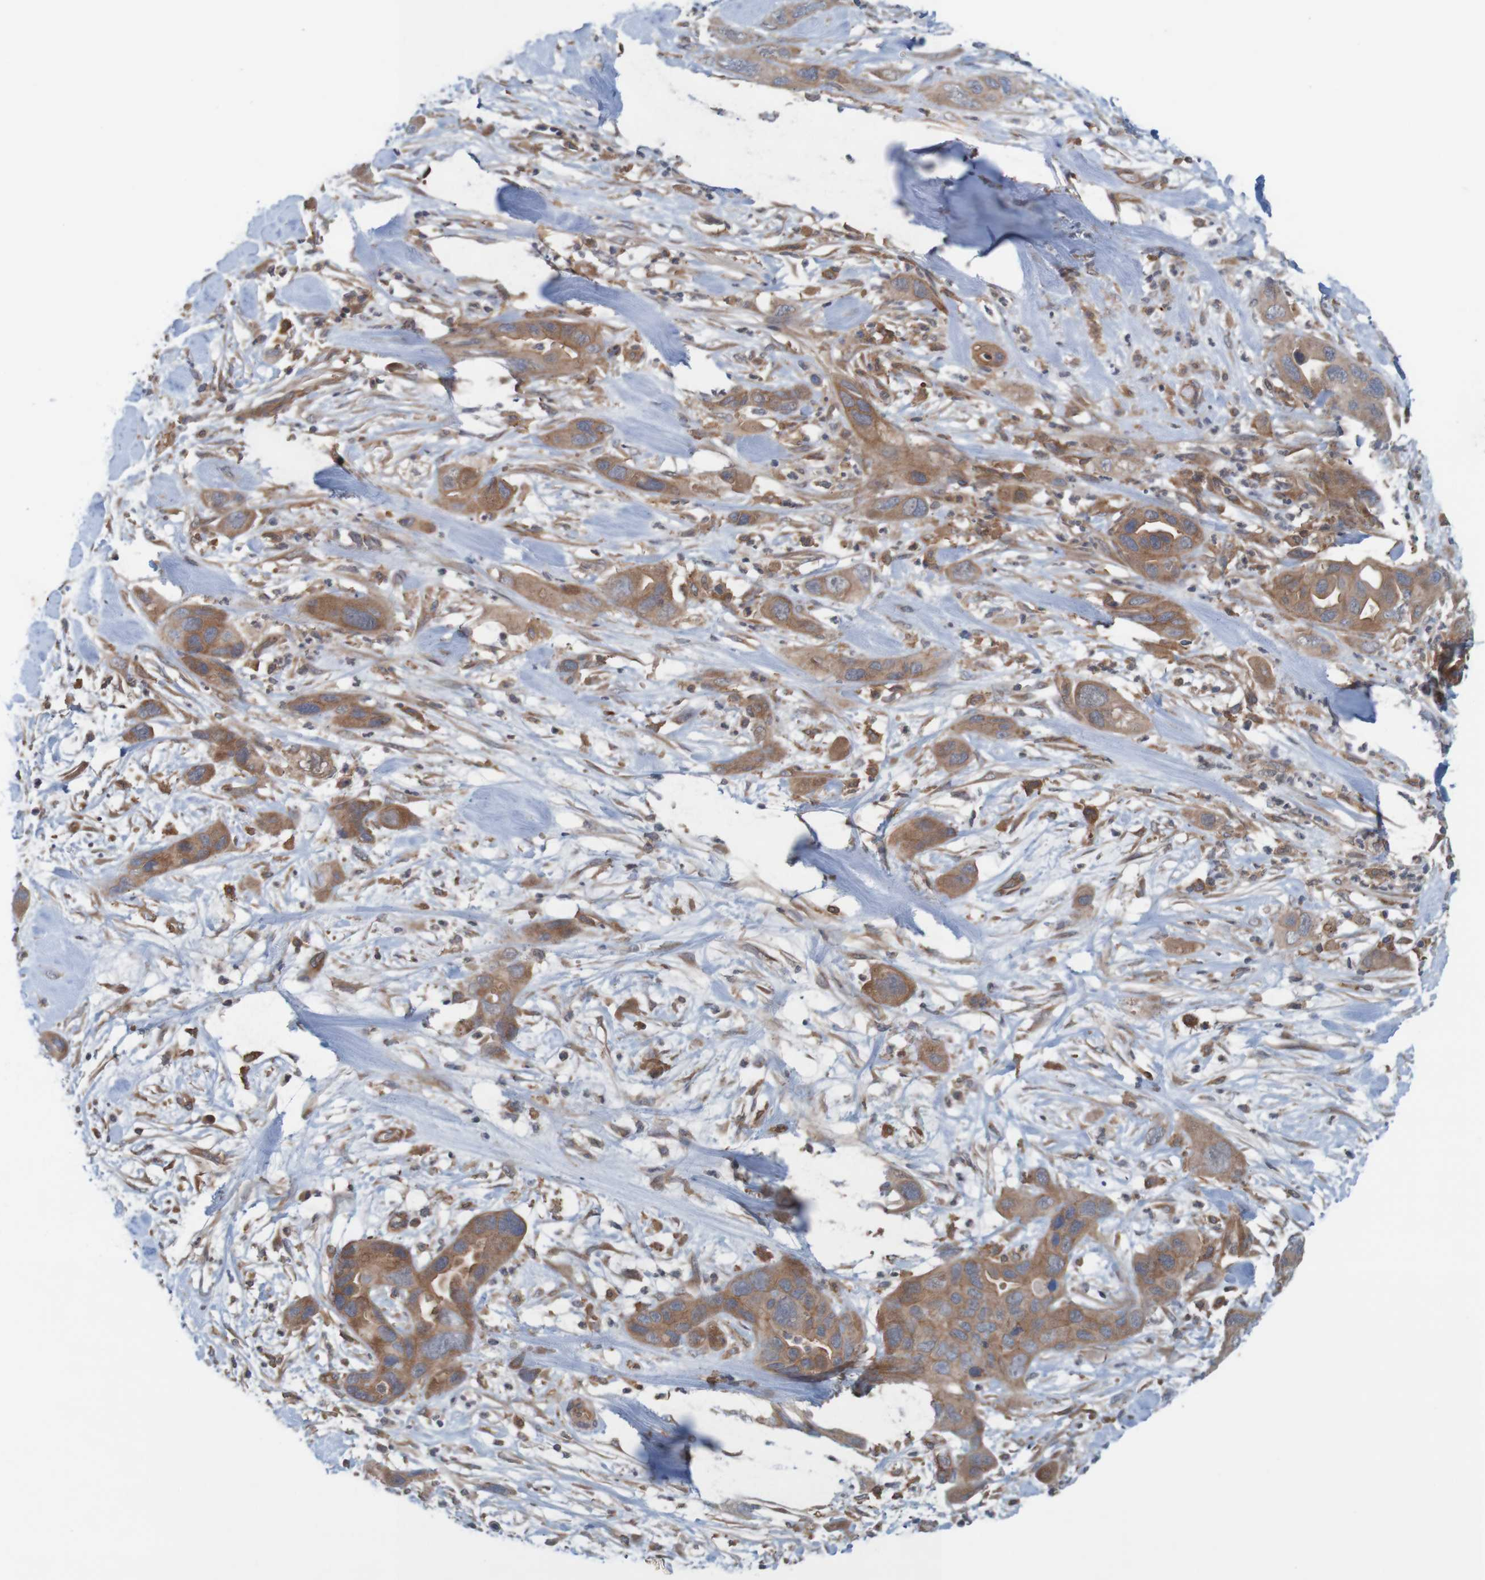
{"staining": {"intensity": "moderate", "quantity": ">75%", "location": "cytoplasmic/membranous"}, "tissue": "pancreatic cancer", "cell_type": "Tumor cells", "image_type": "cancer", "snomed": [{"axis": "morphology", "description": "Adenocarcinoma, NOS"}, {"axis": "topography", "description": "Pancreas"}], "caption": "Immunohistochemical staining of pancreatic adenocarcinoma displays medium levels of moderate cytoplasmic/membranous protein expression in about >75% of tumor cells. (DAB IHC, brown staining for protein, blue staining for nuclei).", "gene": "ARHGEF11", "patient": {"sex": "female", "age": 71}}